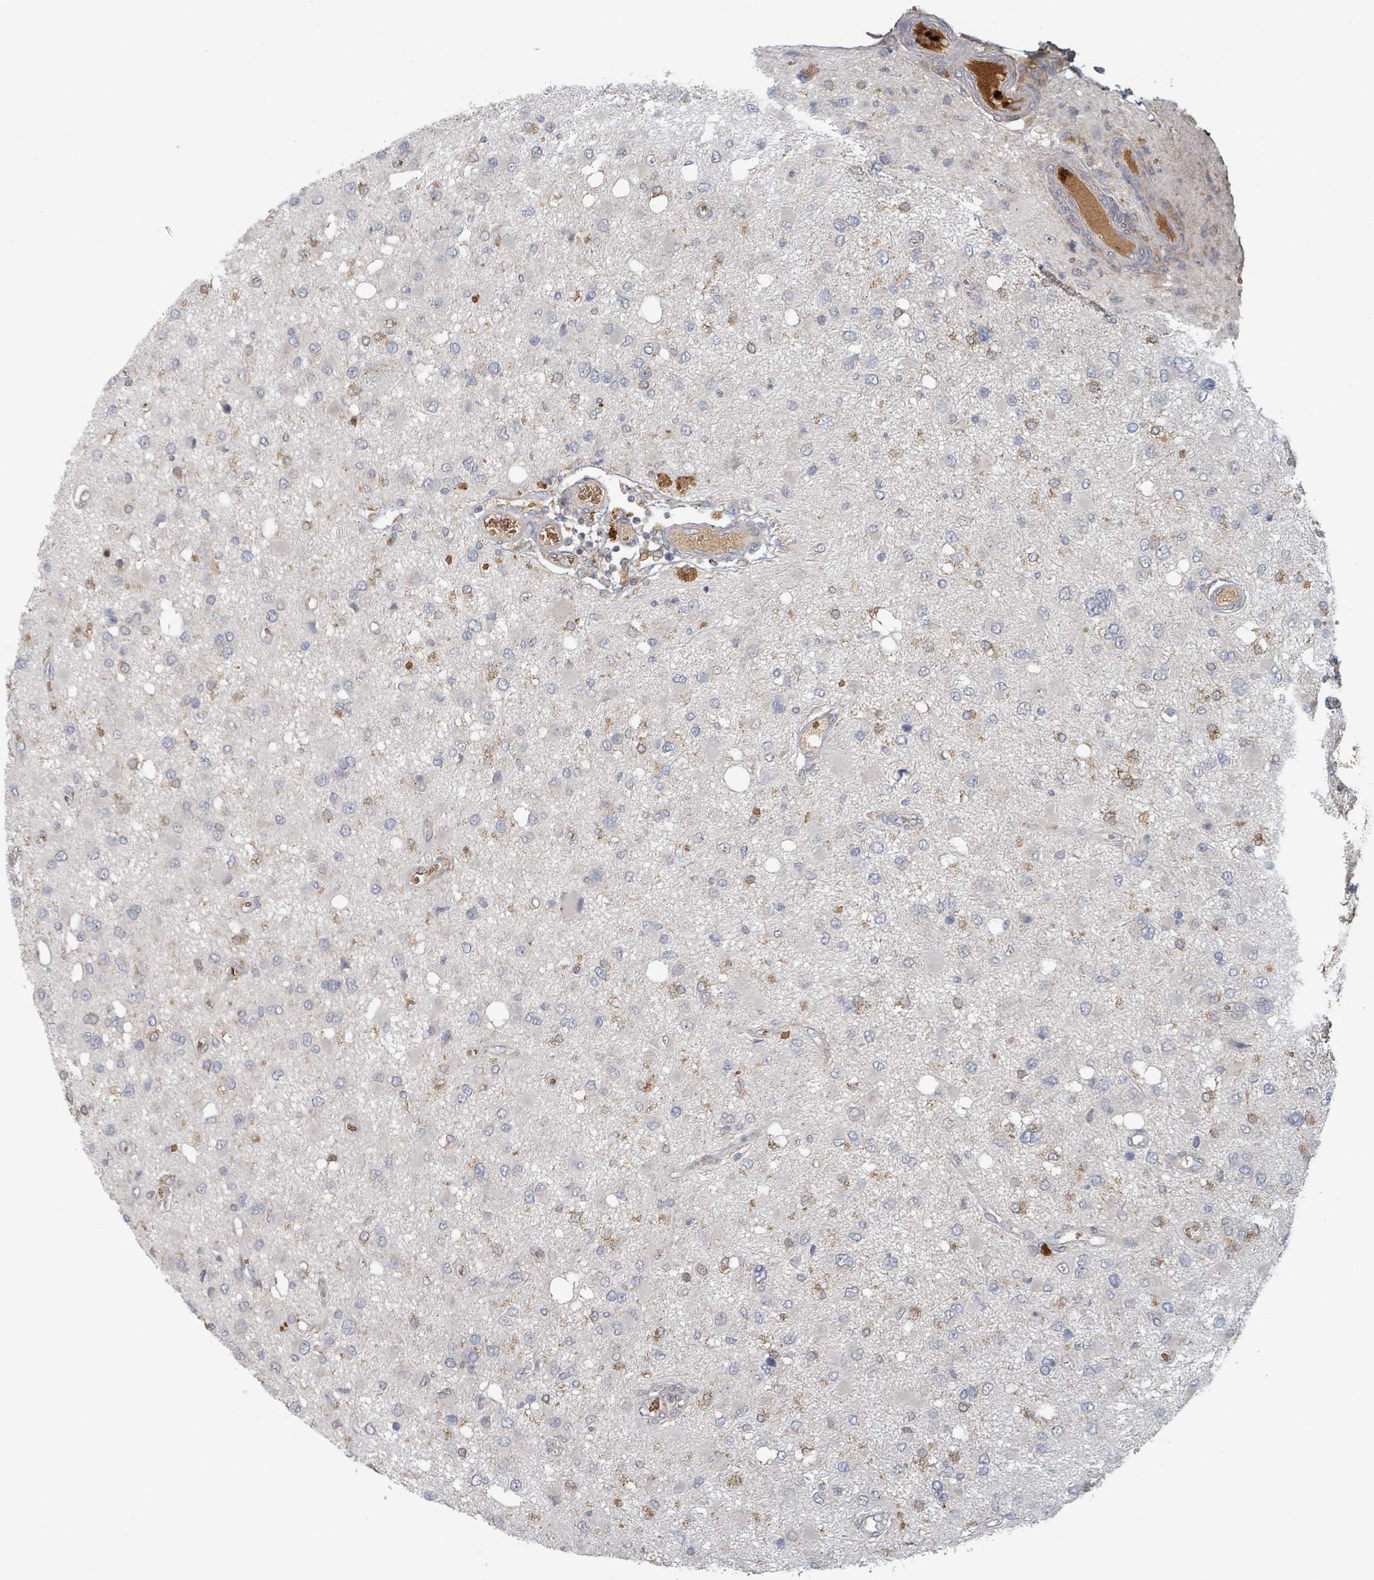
{"staining": {"intensity": "moderate", "quantity": "<25%", "location": "cytoplasmic/membranous"}, "tissue": "glioma", "cell_type": "Tumor cells", "image_type": "cancer", "snomed": [{"axis": "morphology", "description": "Glioma, malignant, High grade"}, {"axis": "topography", "description": "Brain"}], "caption": "Immunohistochemical staining of human high-grade glioma (malignant) reveals low levels of moderate cytoplasmic/membranous positivity in approximately <25% of tumor cells.", "gene": "TRPC4AP", "patient": {"sex": "male", "age": 53}}